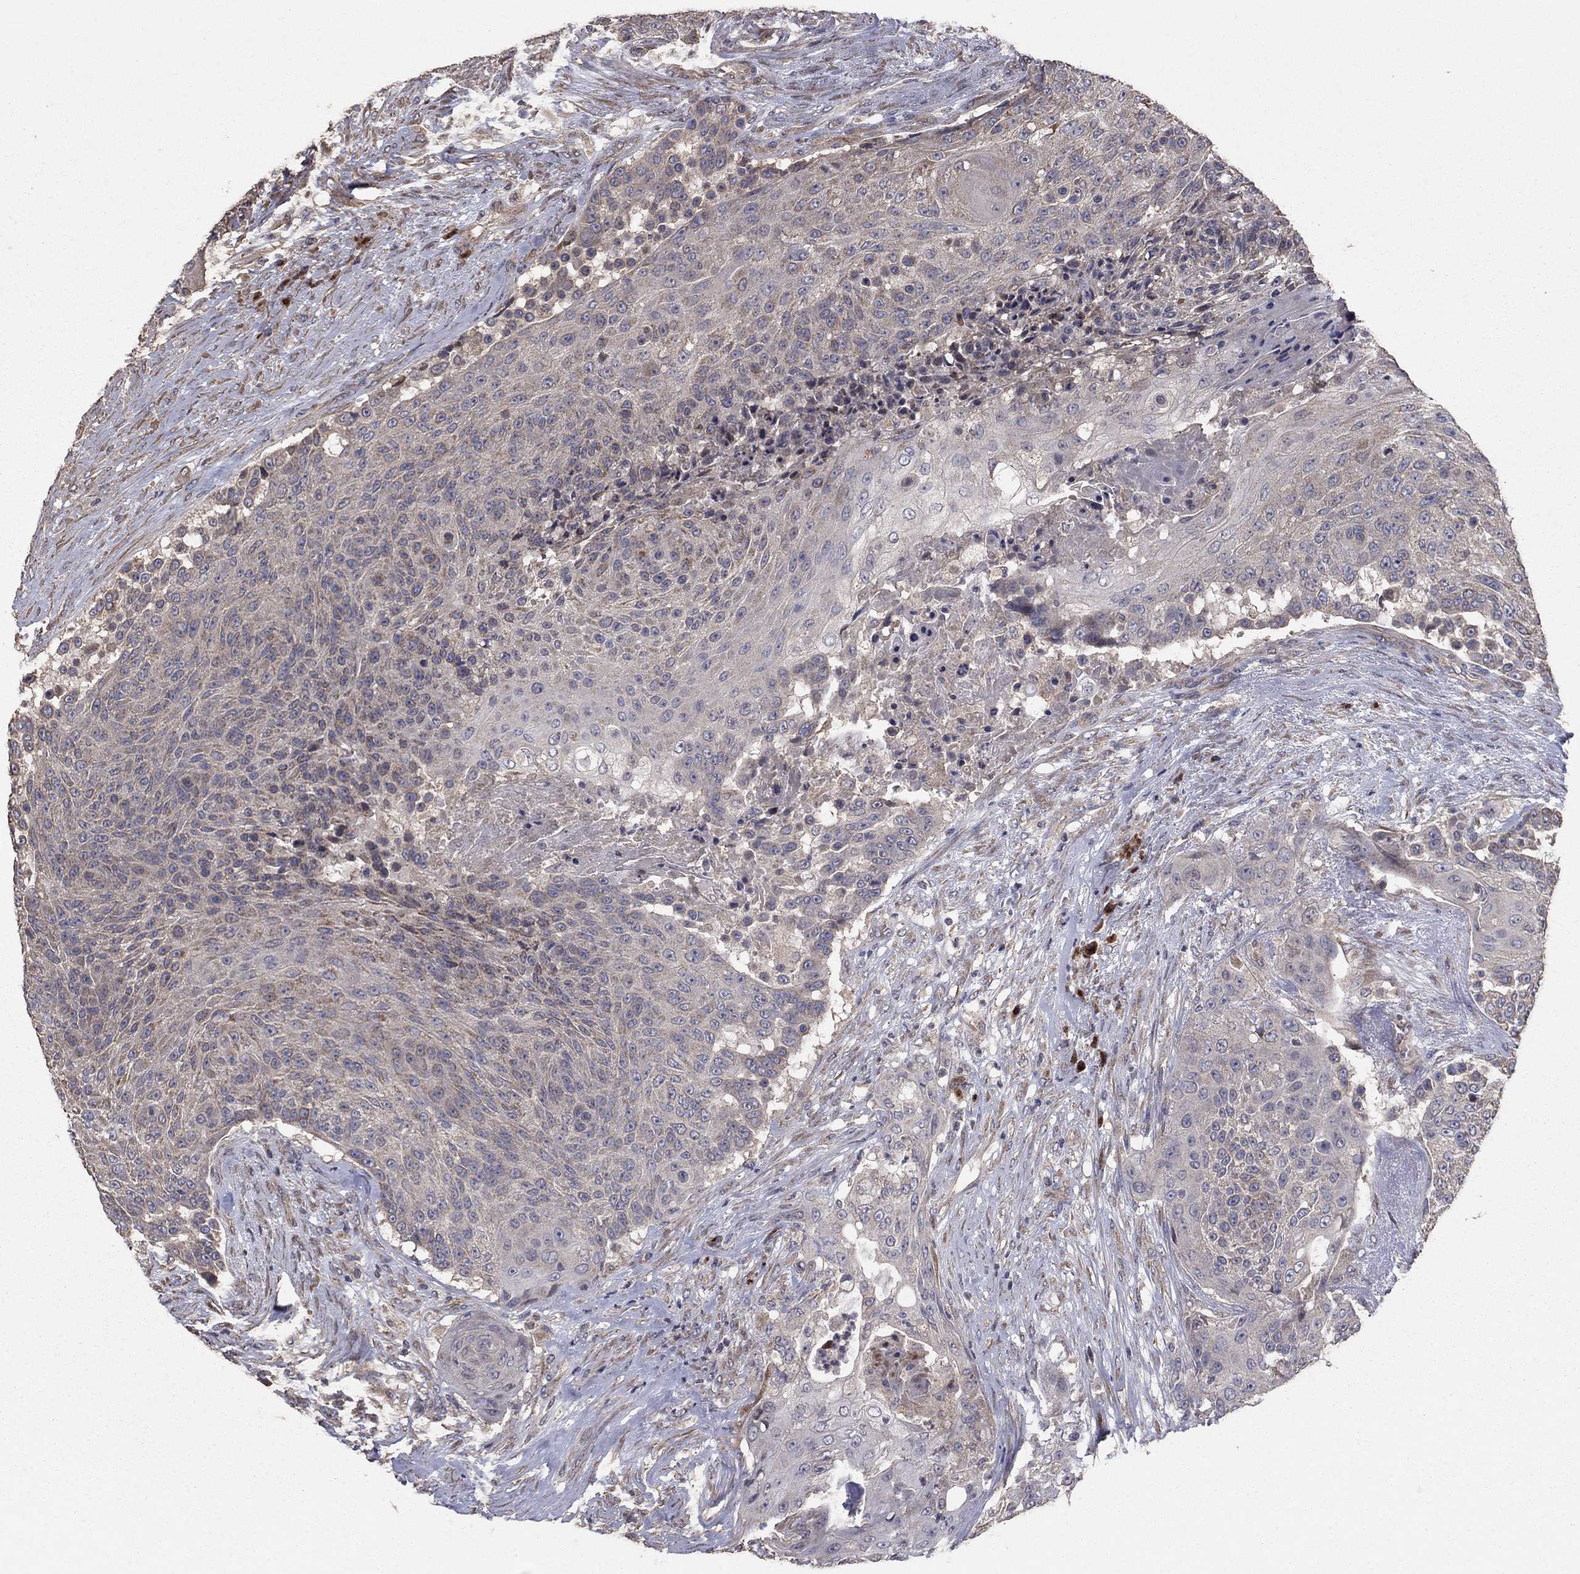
{"staining": {"intensity": "negative", "quantity": "none", "location": "none"}, "tissue": "urothelial cancer", "cell_type": "Tumor cells", "image_type": "cancer", "snomed": [{"axis": "morphology", "description": "Urothelial carcinoma, High grade"}, {"axis": "topography", "description": "Urinary bladder"}], "caption": "An immunohistochemistry photomicrograph of urothelial carcinoma (high-grade) is shown. There is no staining in tumor cells of urothelial carcinoma (high-grade).", "gene": "FLT4", "patient": {"sex": "female", "age": 63}}